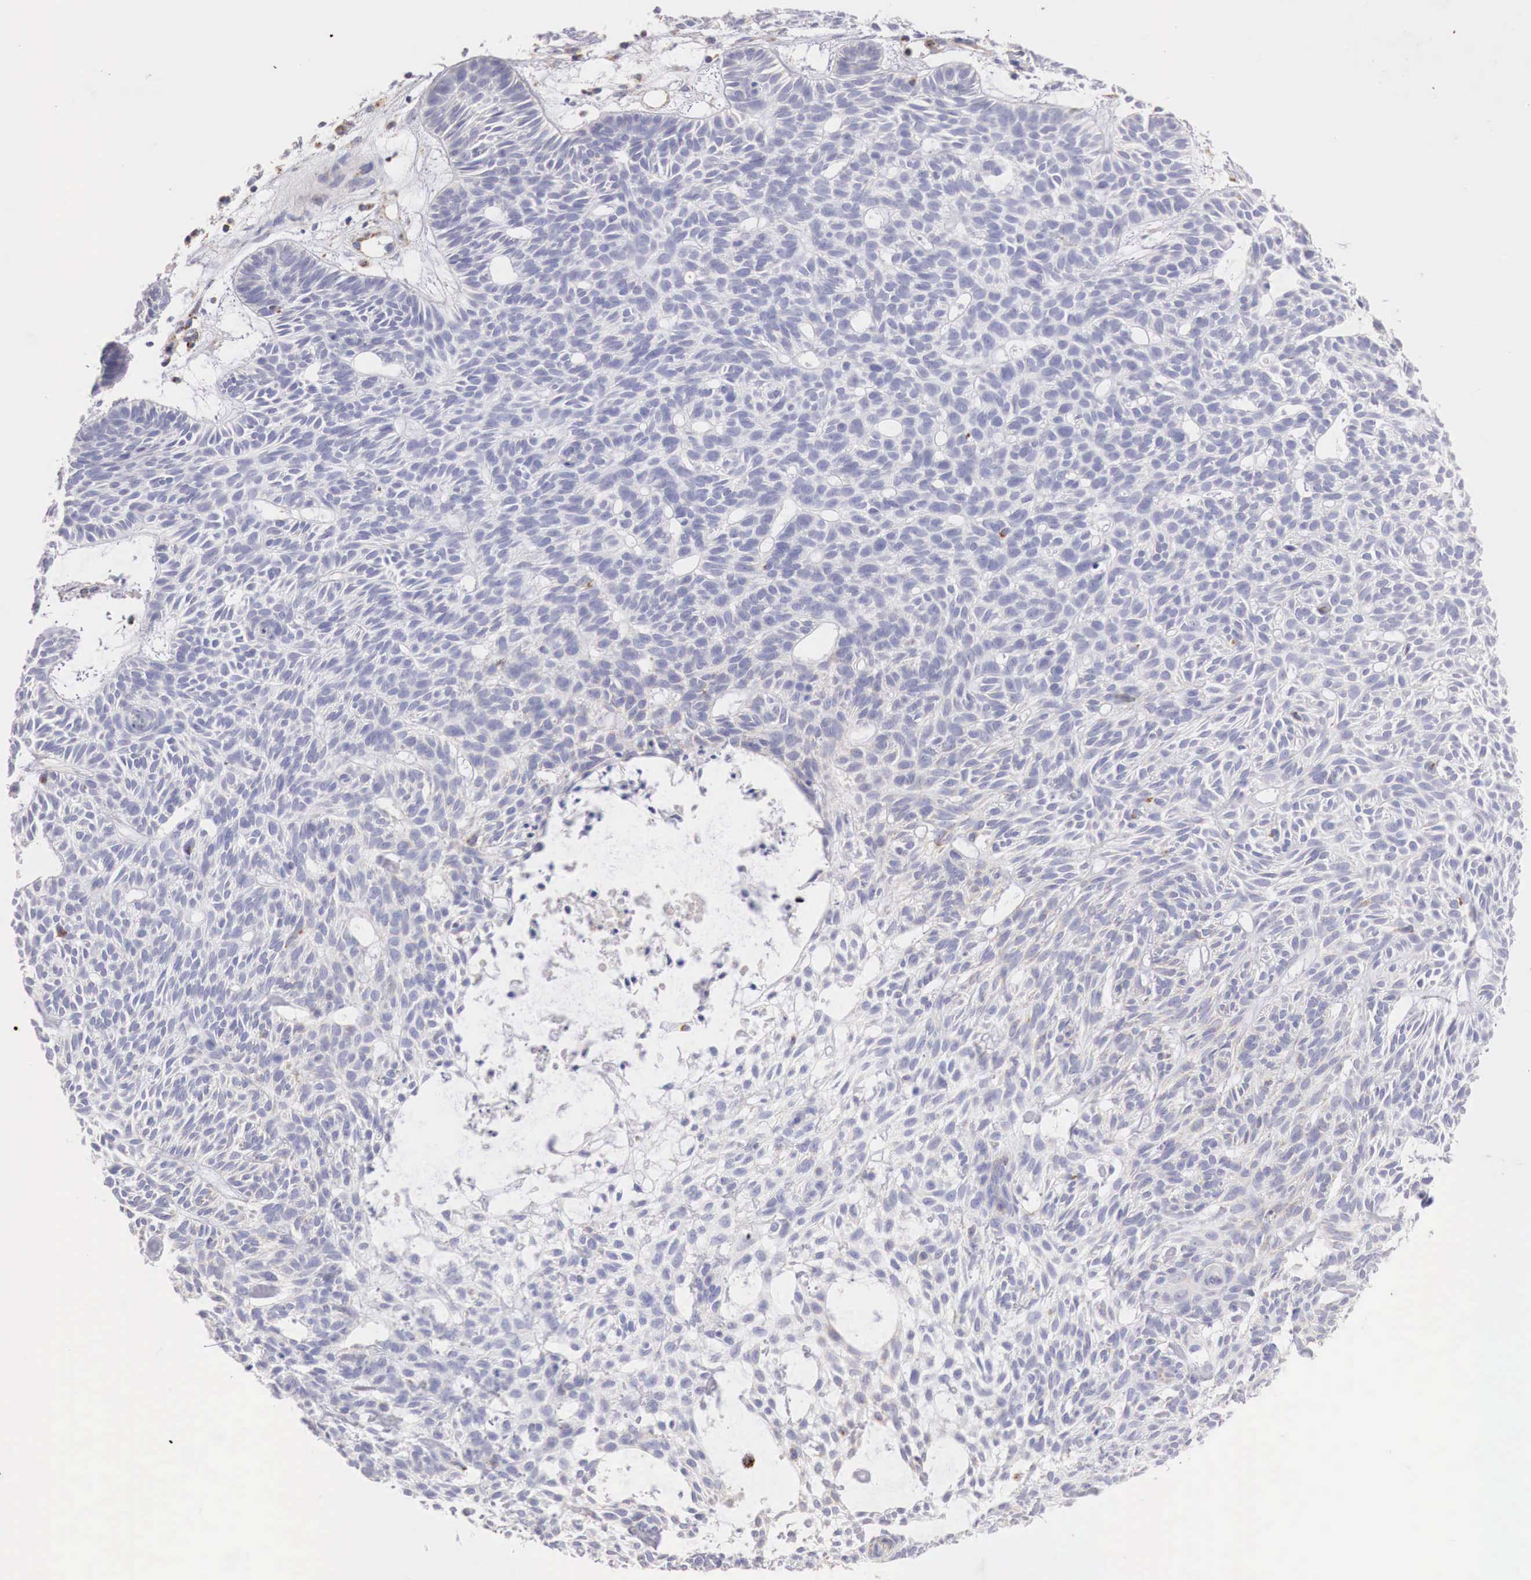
{"staining": {"intensity": "negative", "quantity": "none", "location": "none"}, "tissue": "skin cancer", "cell_type": "Tumor cells", "image_type": "cancer", "snomed": [{"axis": "morphology", "description": "Basal cell carcinoma"}, {"axis": "topography", "description": "Skin"}], "caption": "Immunohistochemical staining of human basal cell carcinoma (skin) demonstrates no significant staining in tumor cells.", "gene": "IDH3G", "patient": {"sex": "male", "age": 75}}